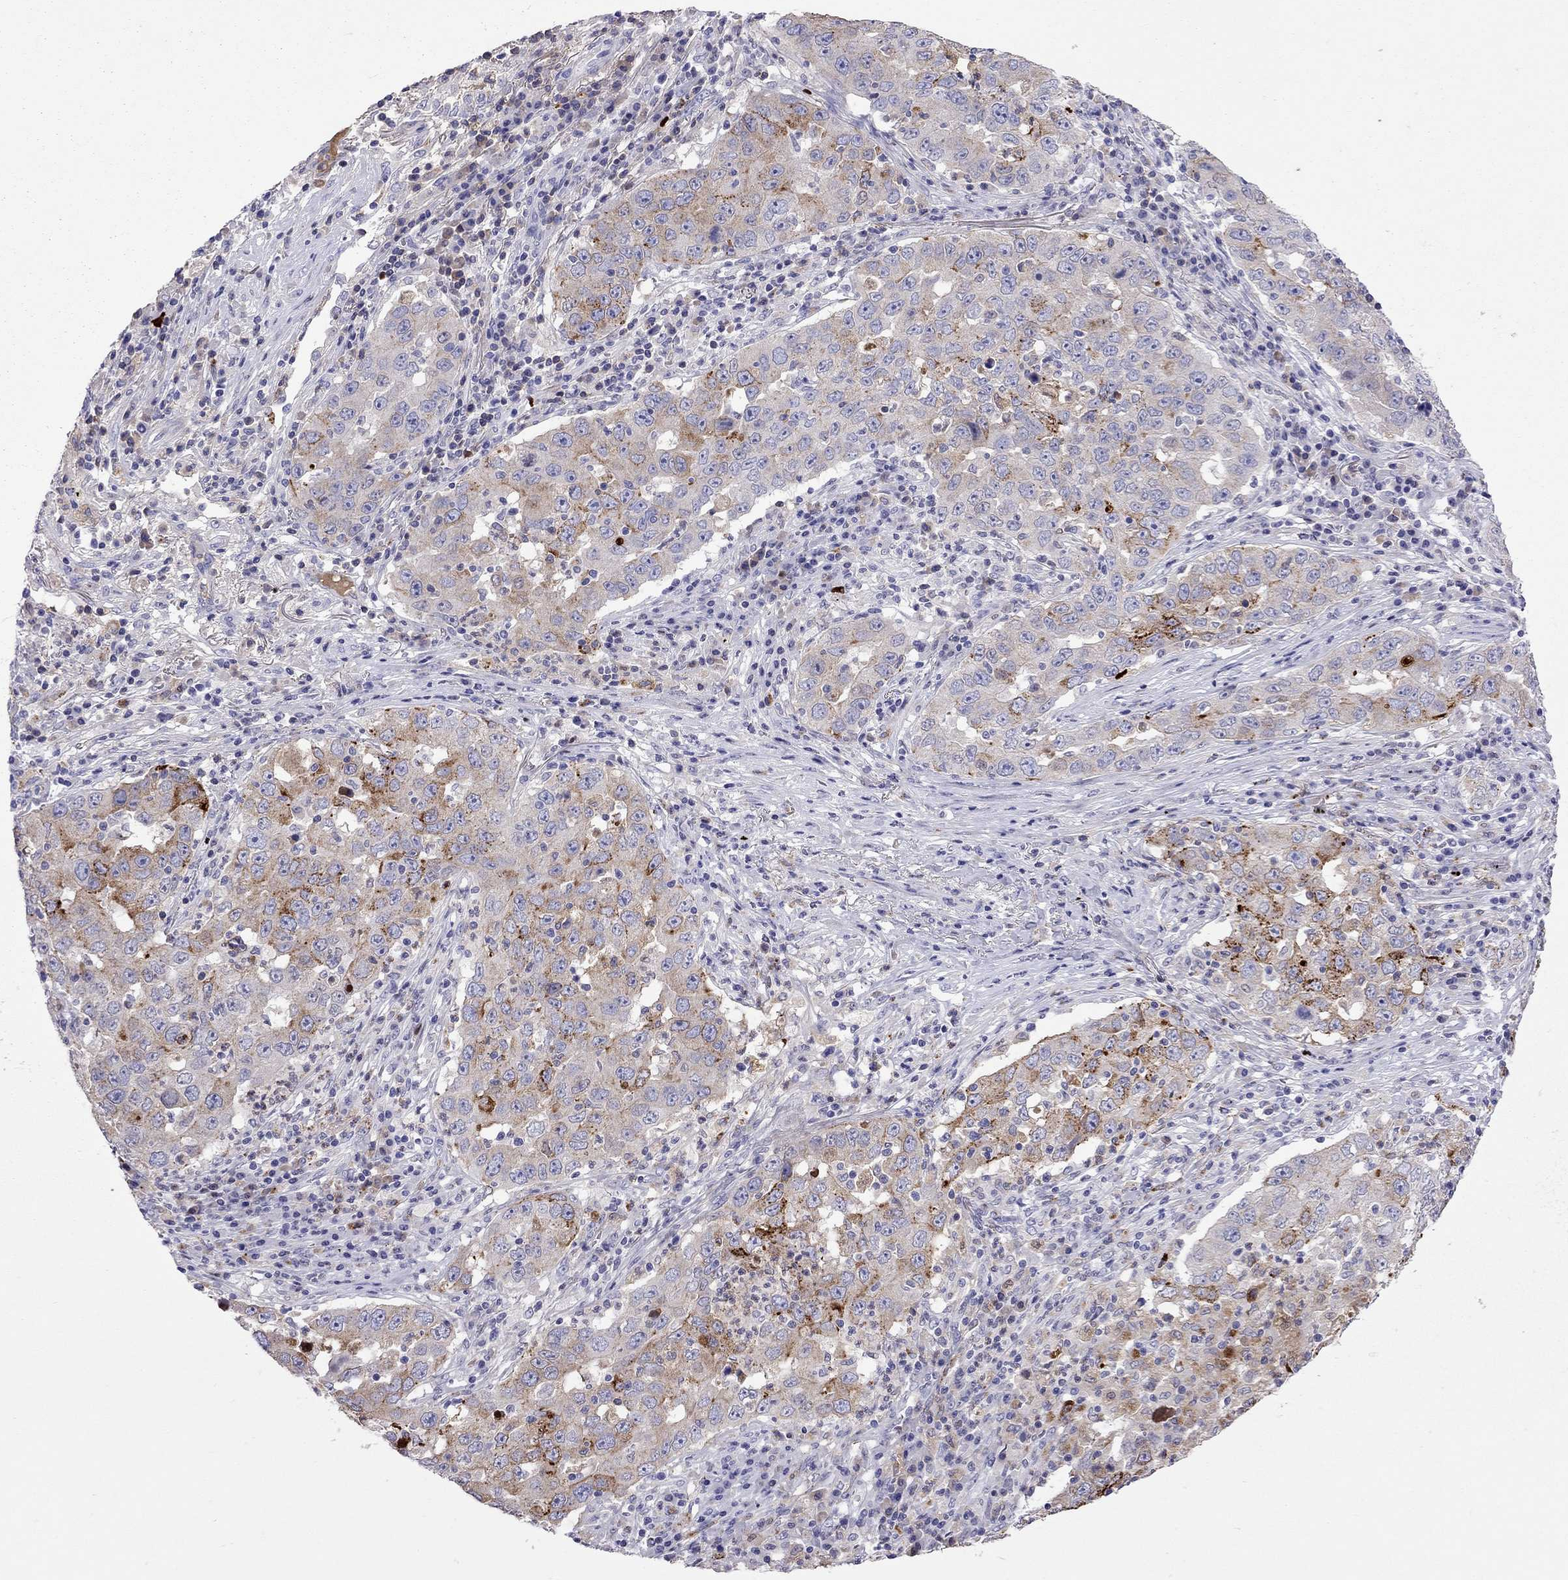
{"staining": {"intensity": "moderate", "quantity": "<25%", "location": "cytoplasmic/membranous"}, "tissue": "lung cancer", "cell_type": "Tumor cells", "image_type": "cancer", "snomed": [{"axis": "morphology", "description": "Adenocarcinoma, NOS"}, {"axis": "topography", "description": "Lung"}], "caption": "Immunohistochemical staining of human adenocarcinoma (lung) reveals moderate cytoplasmic/membranous protein staining in approximately <25% of tumor cells.", "gene": "SERPINA3", "patient": {"sex": "male", "age": 73}}